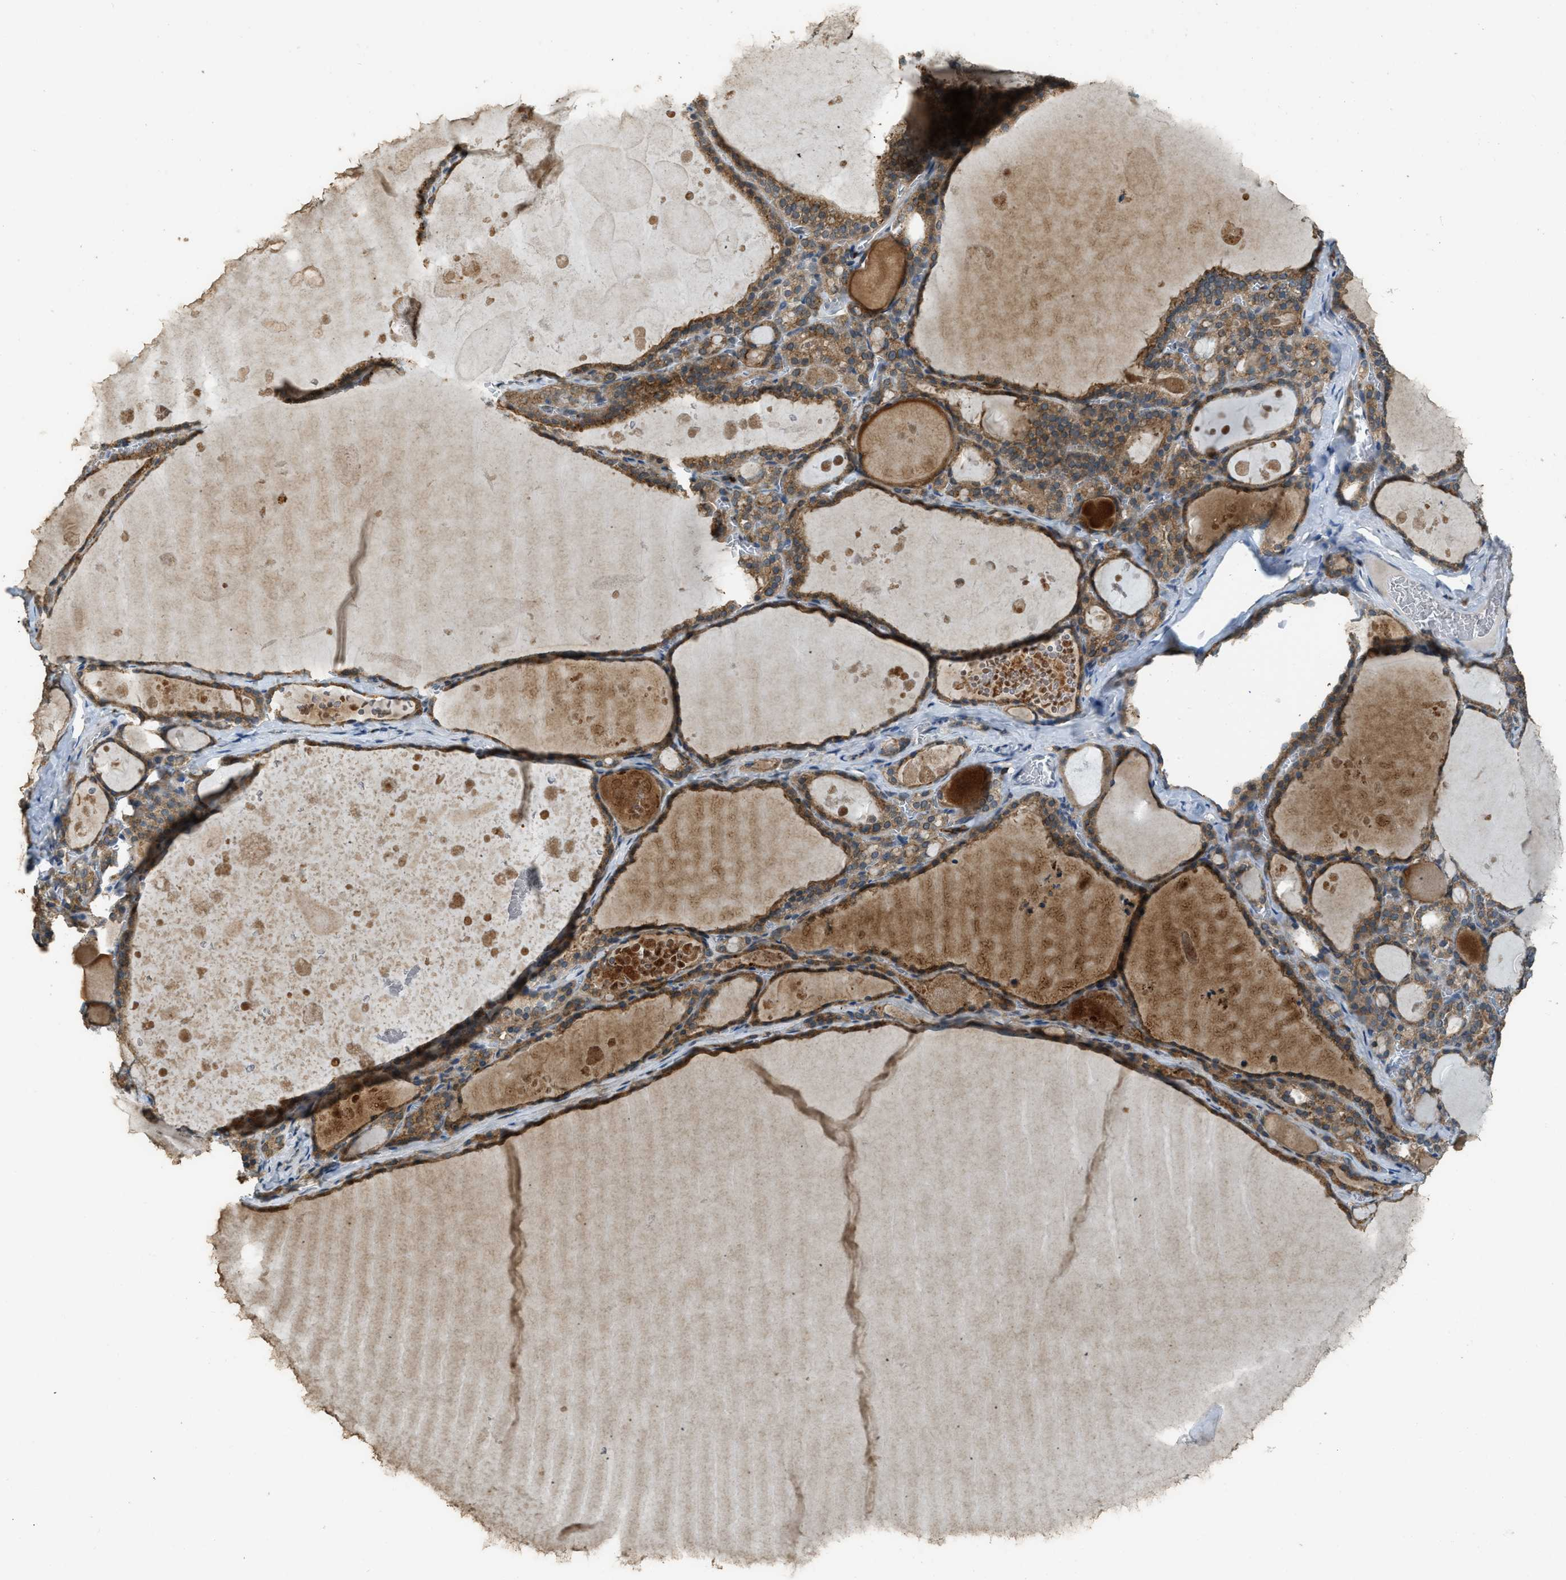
{"staining": {"intensity": "moderate", "quantity": ">75%", "location": "cytoplasmic/membranous"}, "tissue": "thyroid gland", "cell_type": "Glandular cells", "image_type": "normal", "snomed": [{"axis": "morphology", "description": "Normal tissue, NOS"}, {"axis": "topography", "description": "Thyroid gland"}], "caption": "Immunohistochemical staining of benign human thyroid gland displays medium levels of moderate cytoplasmic/membranous staining in approximately >75% of glandular cells. The protein of interest is stained brown, and the nuclei are stained in blue (DAB (3,3'-diaminobenzidine) IHC with brightfield microscopy, high magnification).", "gene": "IPO7", "patient": {"sex": "male", "age": 56}}